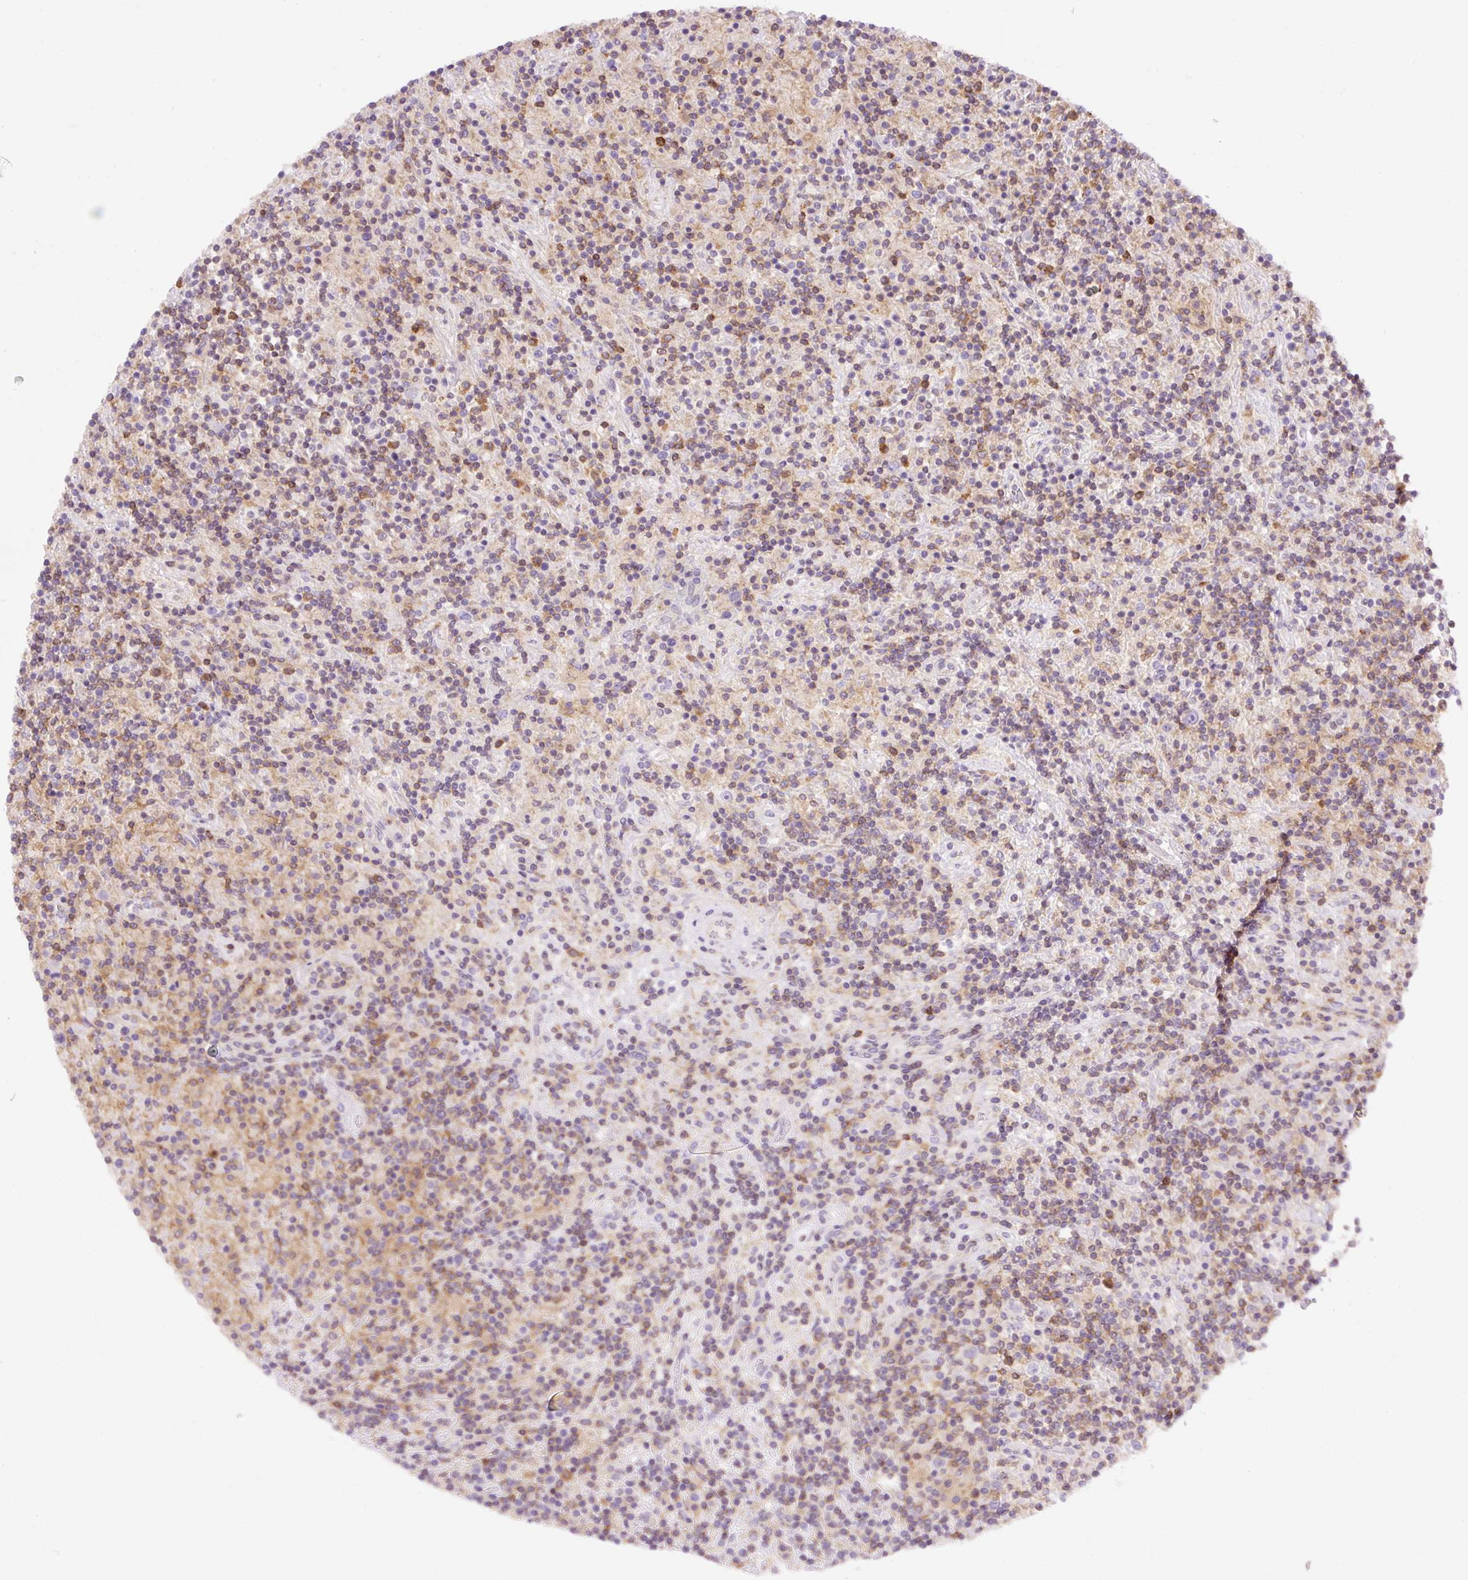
{"staining": {"intensity": "negative", "quantity": "none", "location": "none"}, "tissue": "lymphoma", "cell_type": "Tumor cells", "image_type": "cancer", "snomed": [{"axis": "morphology", "description": "Hodgkin's disease, NOS"}, {"axis": "topography", "description": "Lymph node"}], "caption": "The image reveals no staining of tumor cells in lymphoma. (Immunohistochemistry, brightfield microscopy, high magnification).", "gene": "CD83", "patient": {"sex": "male", "age": 70}}